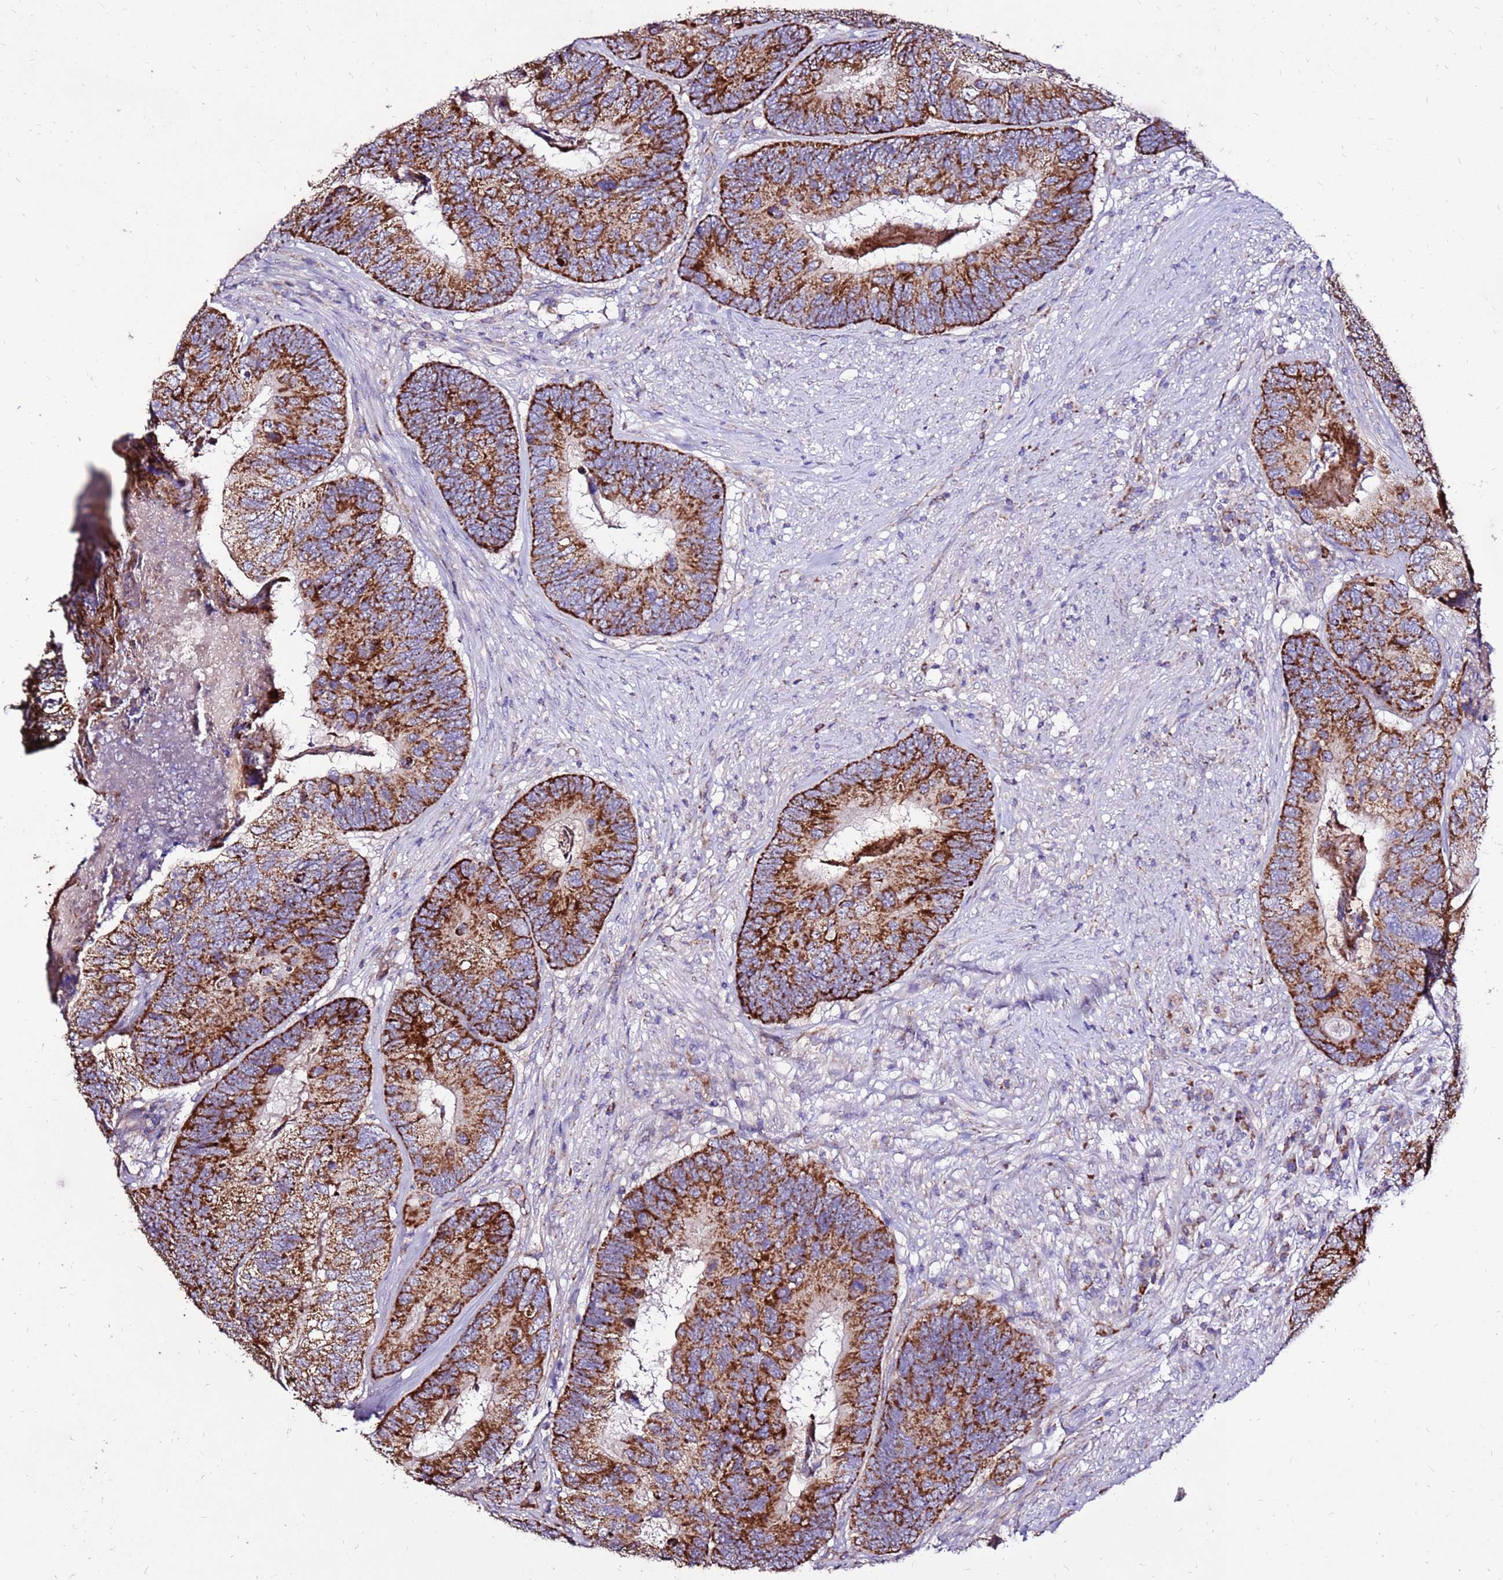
{"staining": {"intensity": "strong", "quantity": ">75%", "location": "cytoplasmic/membranous"}, "tissue": "colorectal cancer", "cell_type": "Tumor cells", "image_type": "cancer", "snomed": [{"axis": "morphology", "description": "Adenocarcinoma, NOS"}, {"axis": "topography", "description": "Colon"}], "caption": "There is high levels of strong cytoplasmic/membranous expression in tumor cells of colorectal adenocarcinoma, as demonstrated by immunohistochemical staining (brown color).", "gene": "SPSB3", "patient": {"sex": "female", "age": 67}}